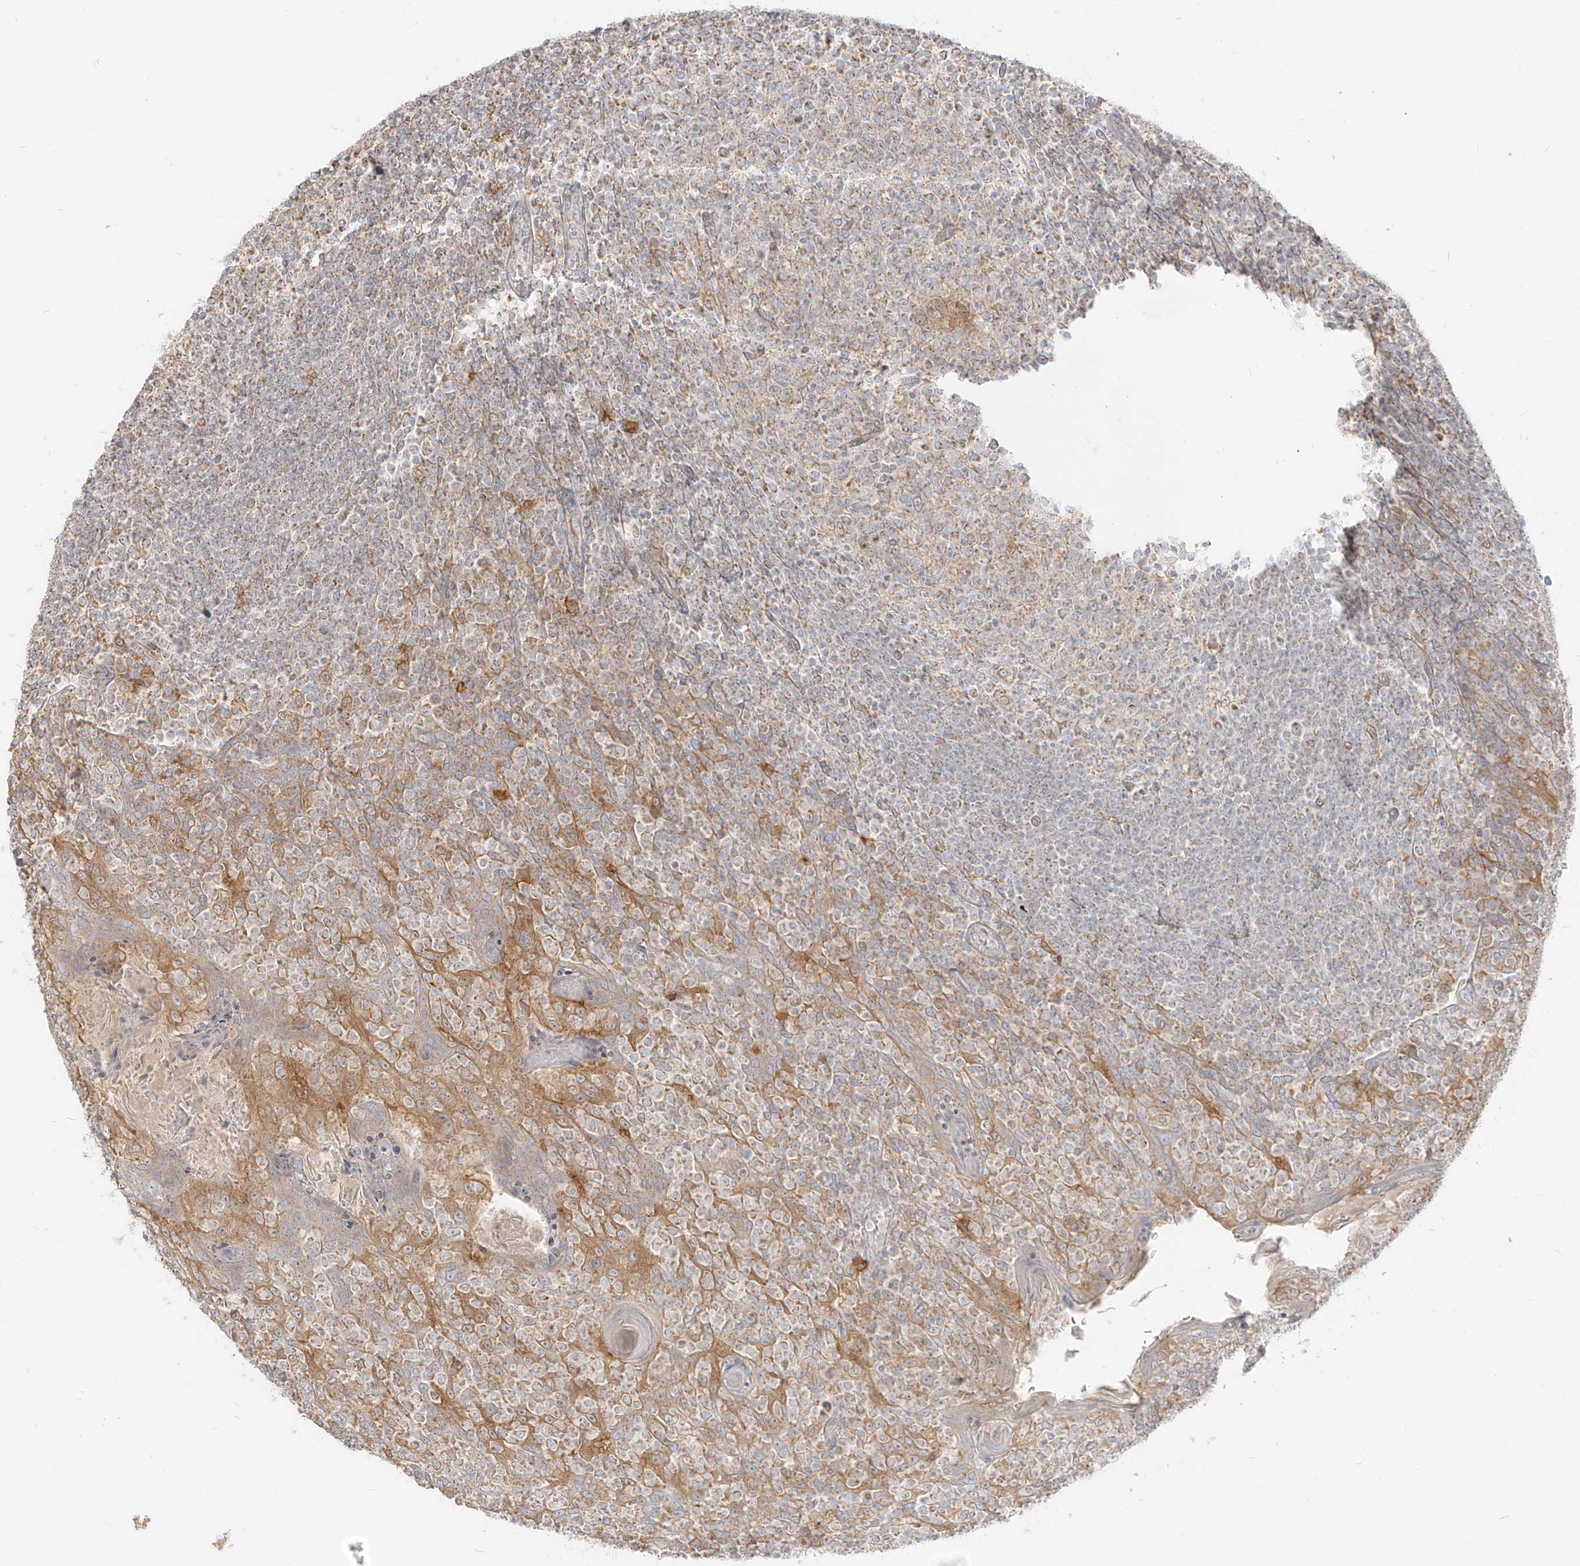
{"staining": {"intensity": "weak", "quantity": "<25%", "location": "cytoplasmic/membranous"}, "tissue": "tonsil", "cell_type": "Germinal center cells", "image_type": "normal", "snomed": [{"axis": "morphology", "description": "Normal tissue, NOS"}, {"axis": "topography", "description": "Tonsil"}], "caption": "Immunohistochemistry image of unremarkable human tonsil stained for a protein (brown), which demonstrates no staining in germinal center cells. The staining was performed using DAB (3,3'-diaminobenzidine) to visualize the protein expression in brown, while the nuclei were stained in blue with hematoxylin (Magnification: 20x).", "gene": "ZIM3", "patient": {"sex": "female", "age": 19}}